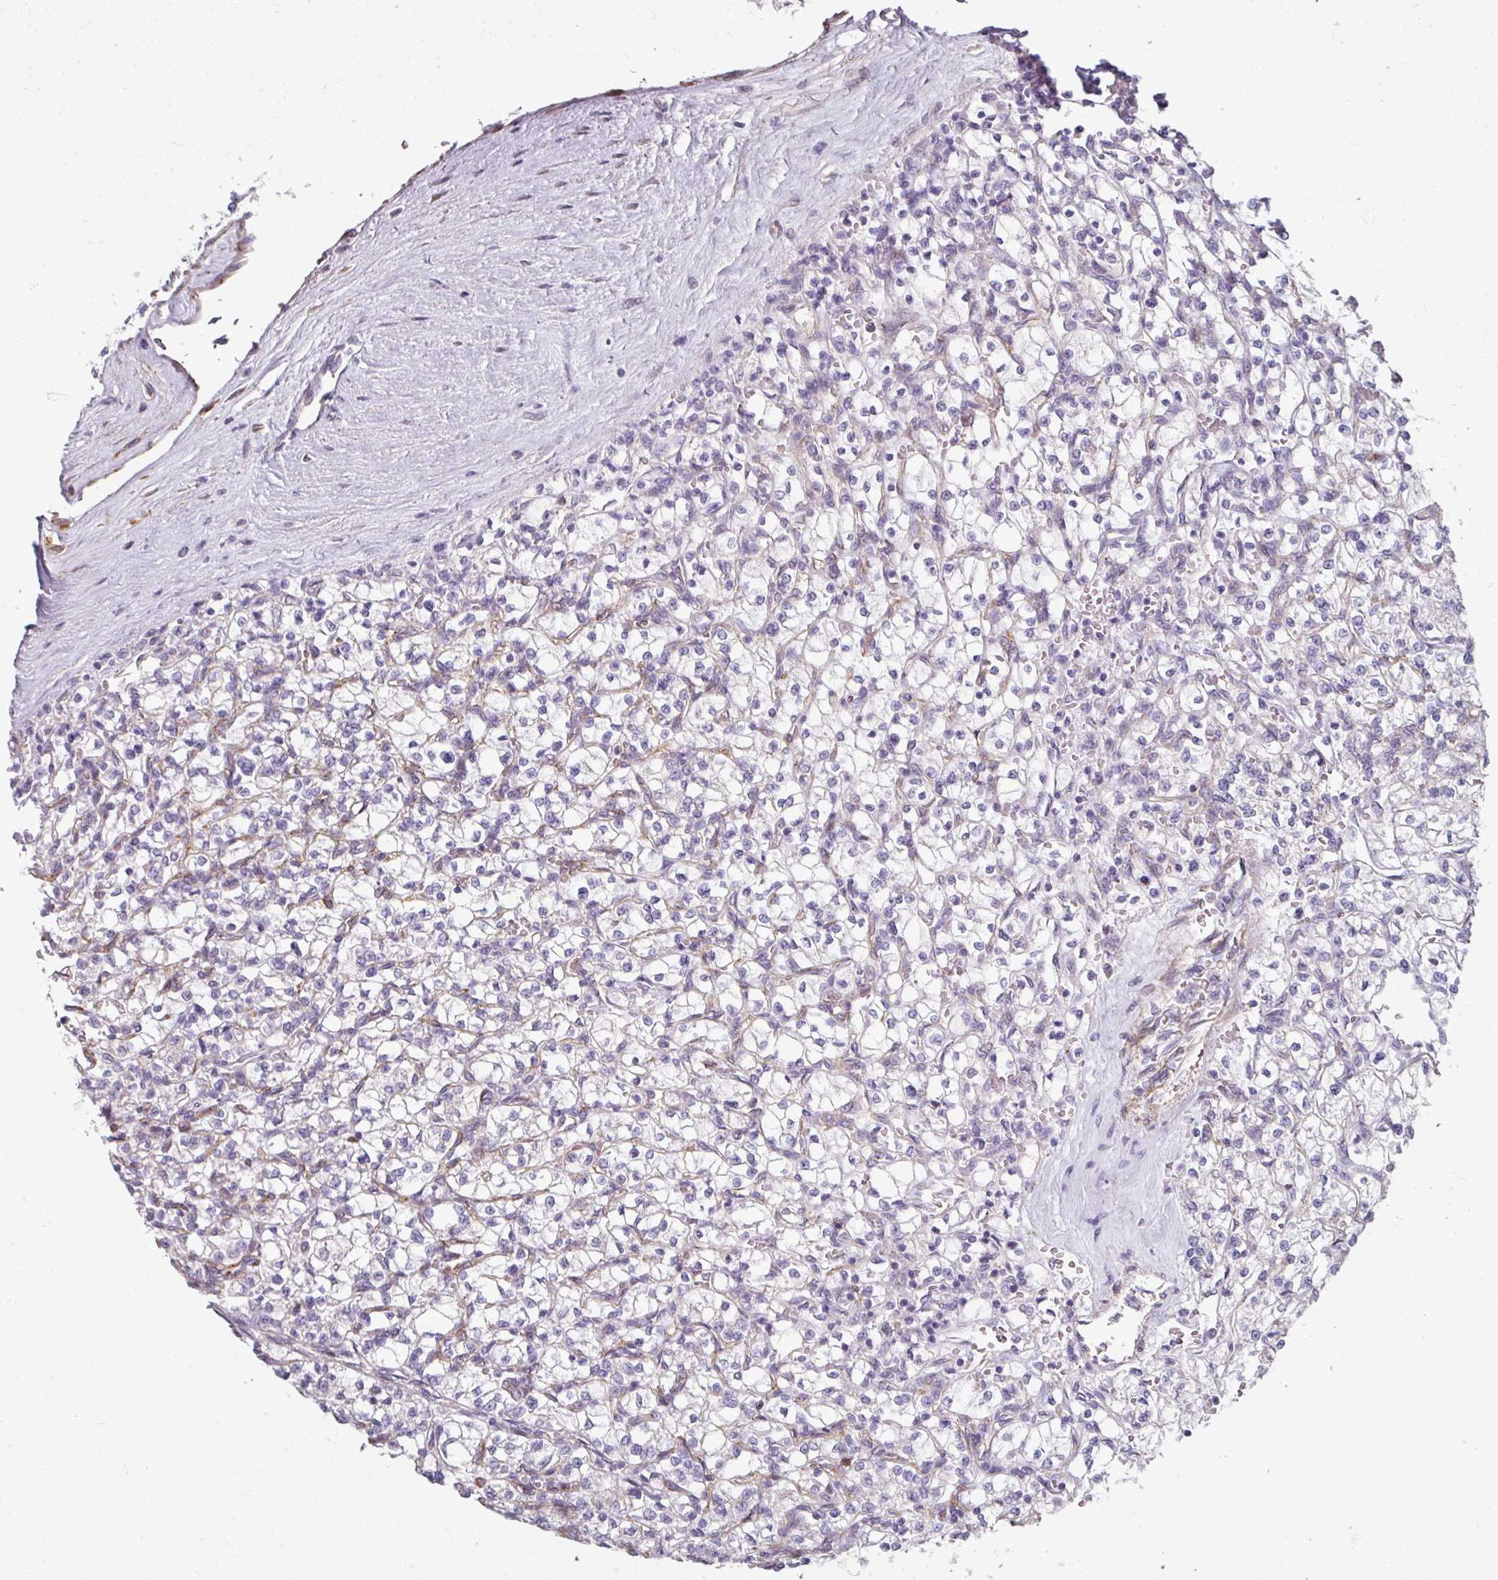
{"staining": {"intensity": "negative", "quantity": "none", "location": "none"}, "tissue": "renal cancer", "cell_type": "Tumor cells", "image_type": "cancer", "snomed": [{"axis": "morphology", "description": "Adenocarcinoma, NOS"}, {"axis": "topography", "description": "Kidney"}], "caption": "Tumor cells are negative for brown protein staining in adenocarcinoma (renal). (IHC, brightfield microscopy, high magnification).", "gene": "FHAD1", "patient": {"sex": "female", "age": 64}}